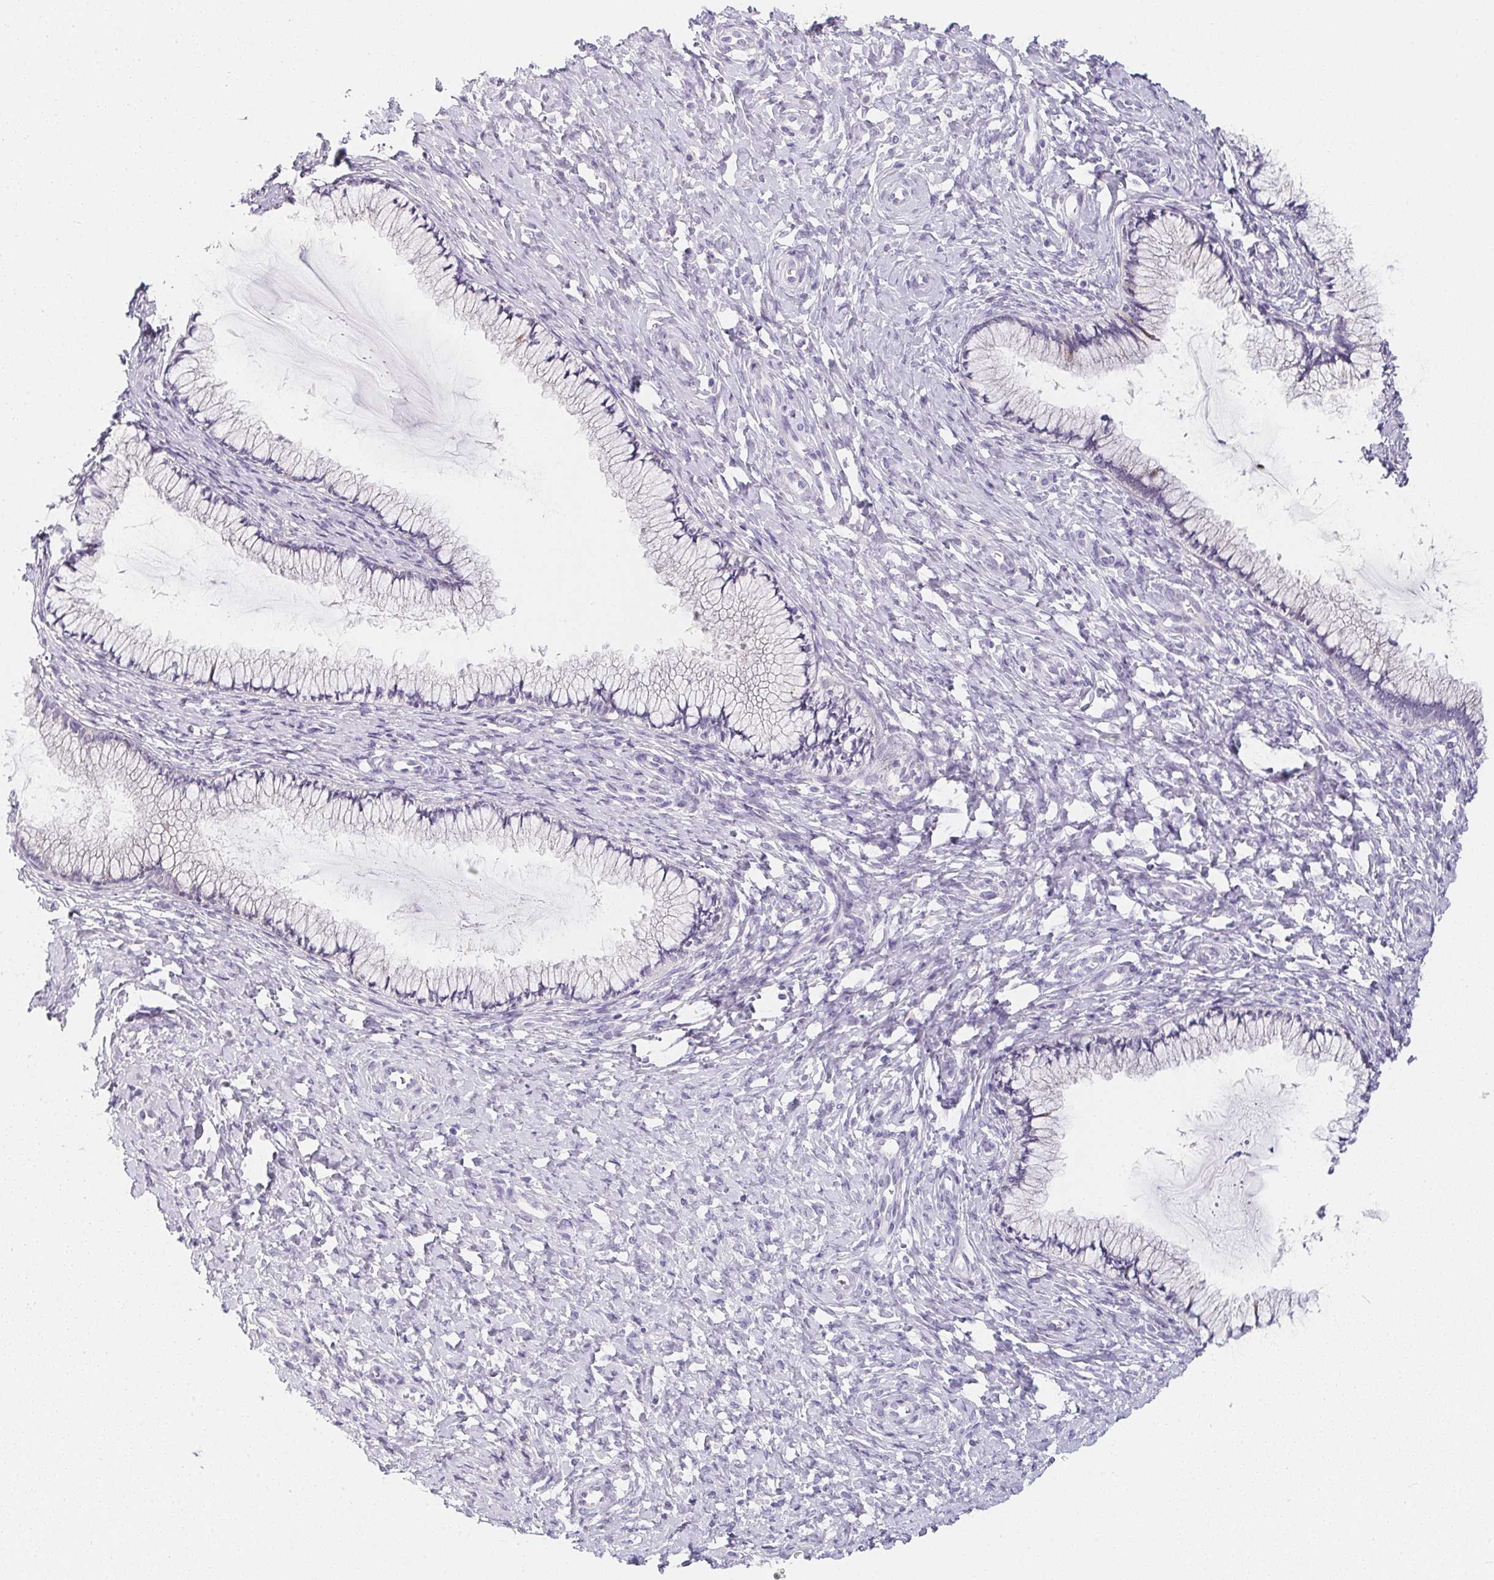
{"staining": {"intensity": "negative", "quantity": "none", "location": "none"}, "tissue": "cervix", "cell_type": "Glandular cells", "image_type": "normal", "snomed": [{"axis": "morphology", "description": "Normal tissue, NOS"}, {"axis": "topography", "description": "Cervix"}], "caption": "Histopathology image shows no significant protein expression in glandular cells of benign cervix. The staining was performed using DAB (3,3'-diaminobenzidine) to visualize the protein expression in brown, while the nuclei were stained in blue with hematoxylin (Magnification: 20x).", "gene": "MAP1A", "patient": {"sex": "female", "age": 37}}